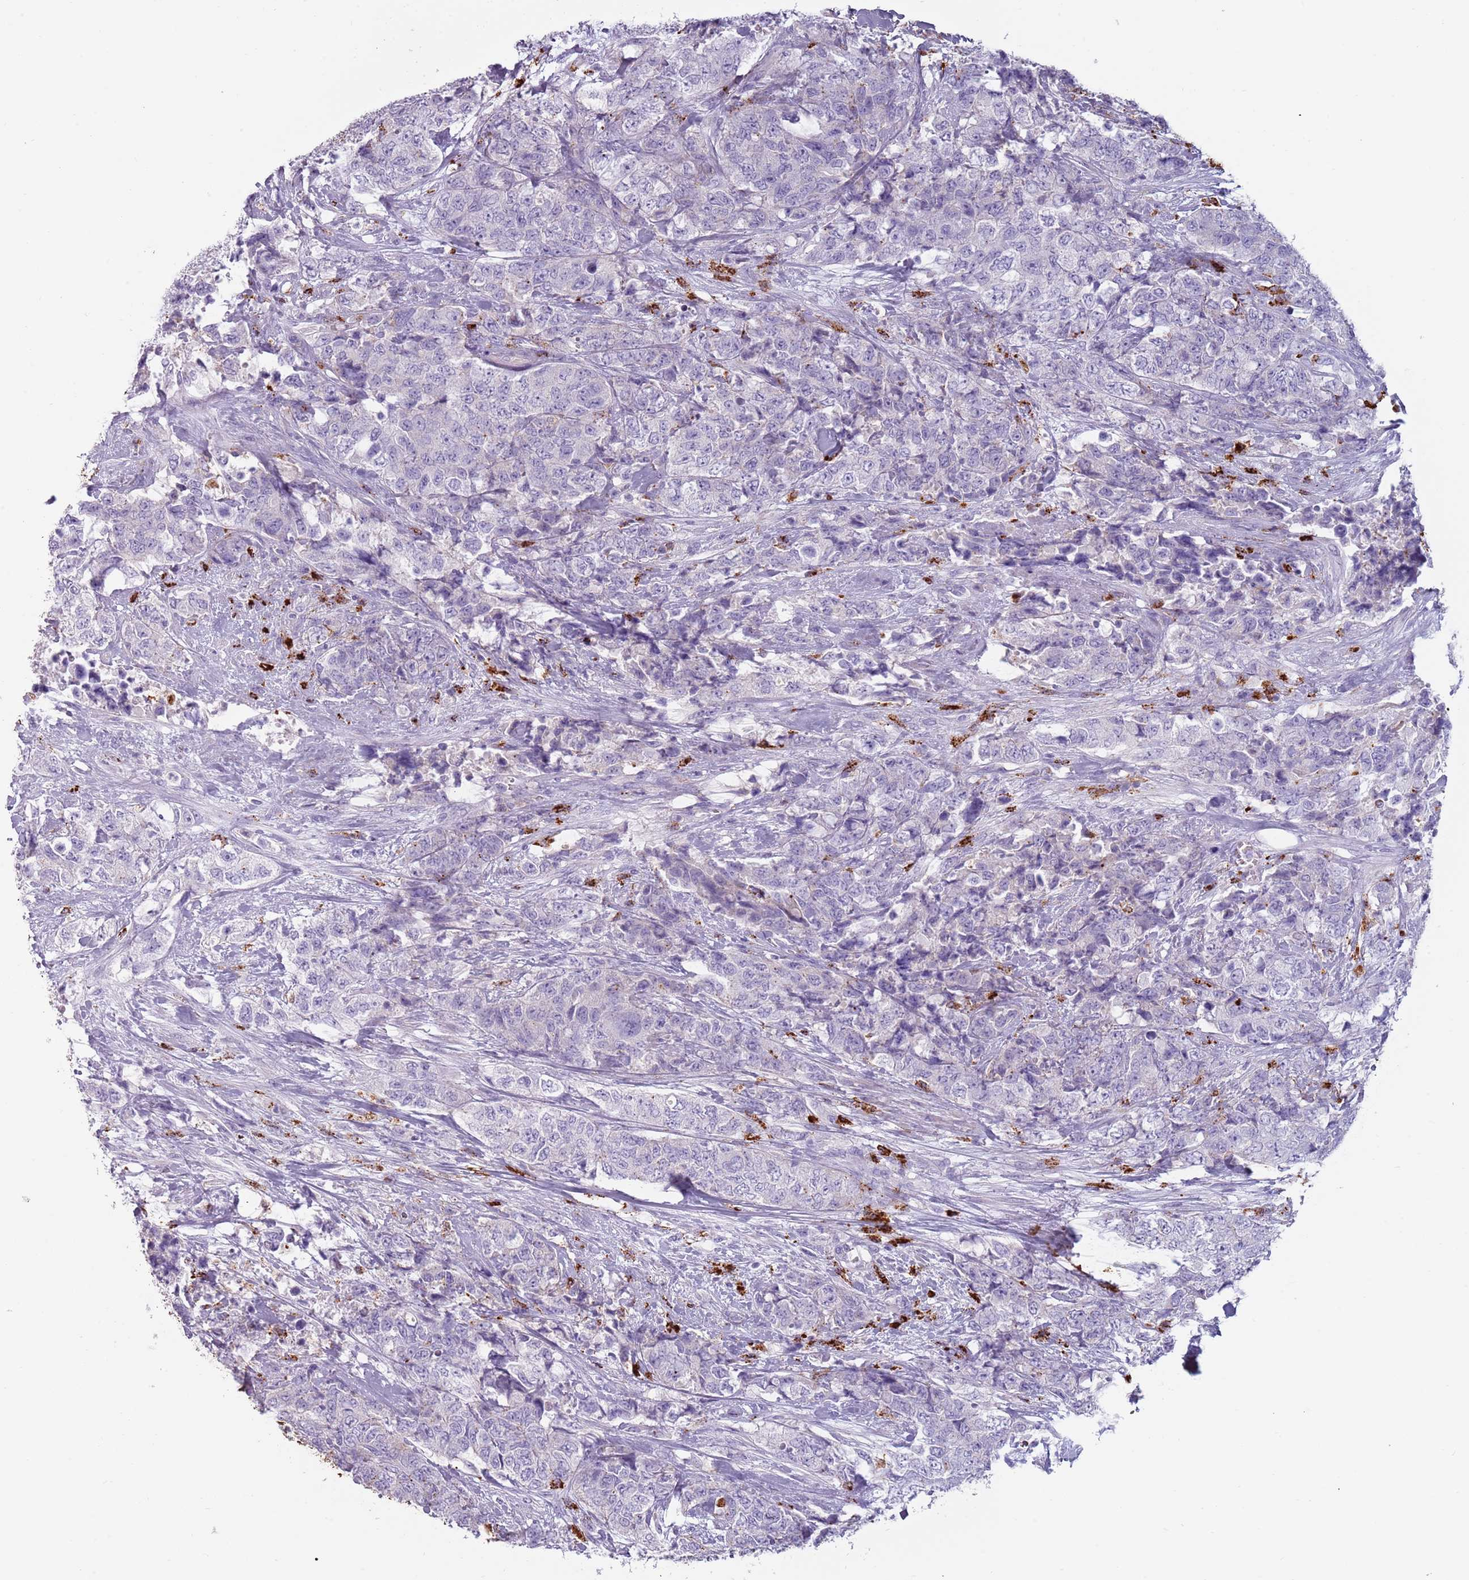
{"staining": {"intensity": "negative", "quantity": "none", "location": "none"}, "tissue": "urothelial cancer", "cell_type": "Tumor cells", "image_type": "cancer", "snomed": [{"axis": "morphology", "description": "Urothelial carcinoma, High grade"}, {"axis": "topography", "description": "Urinary bladder"}], "caption": "A micrograph of urothelial cancer stained for a protein reveals no brown staining in tumor cells.", "gene": "NWD2", "patient": {"sex": "female", "age": 78}}